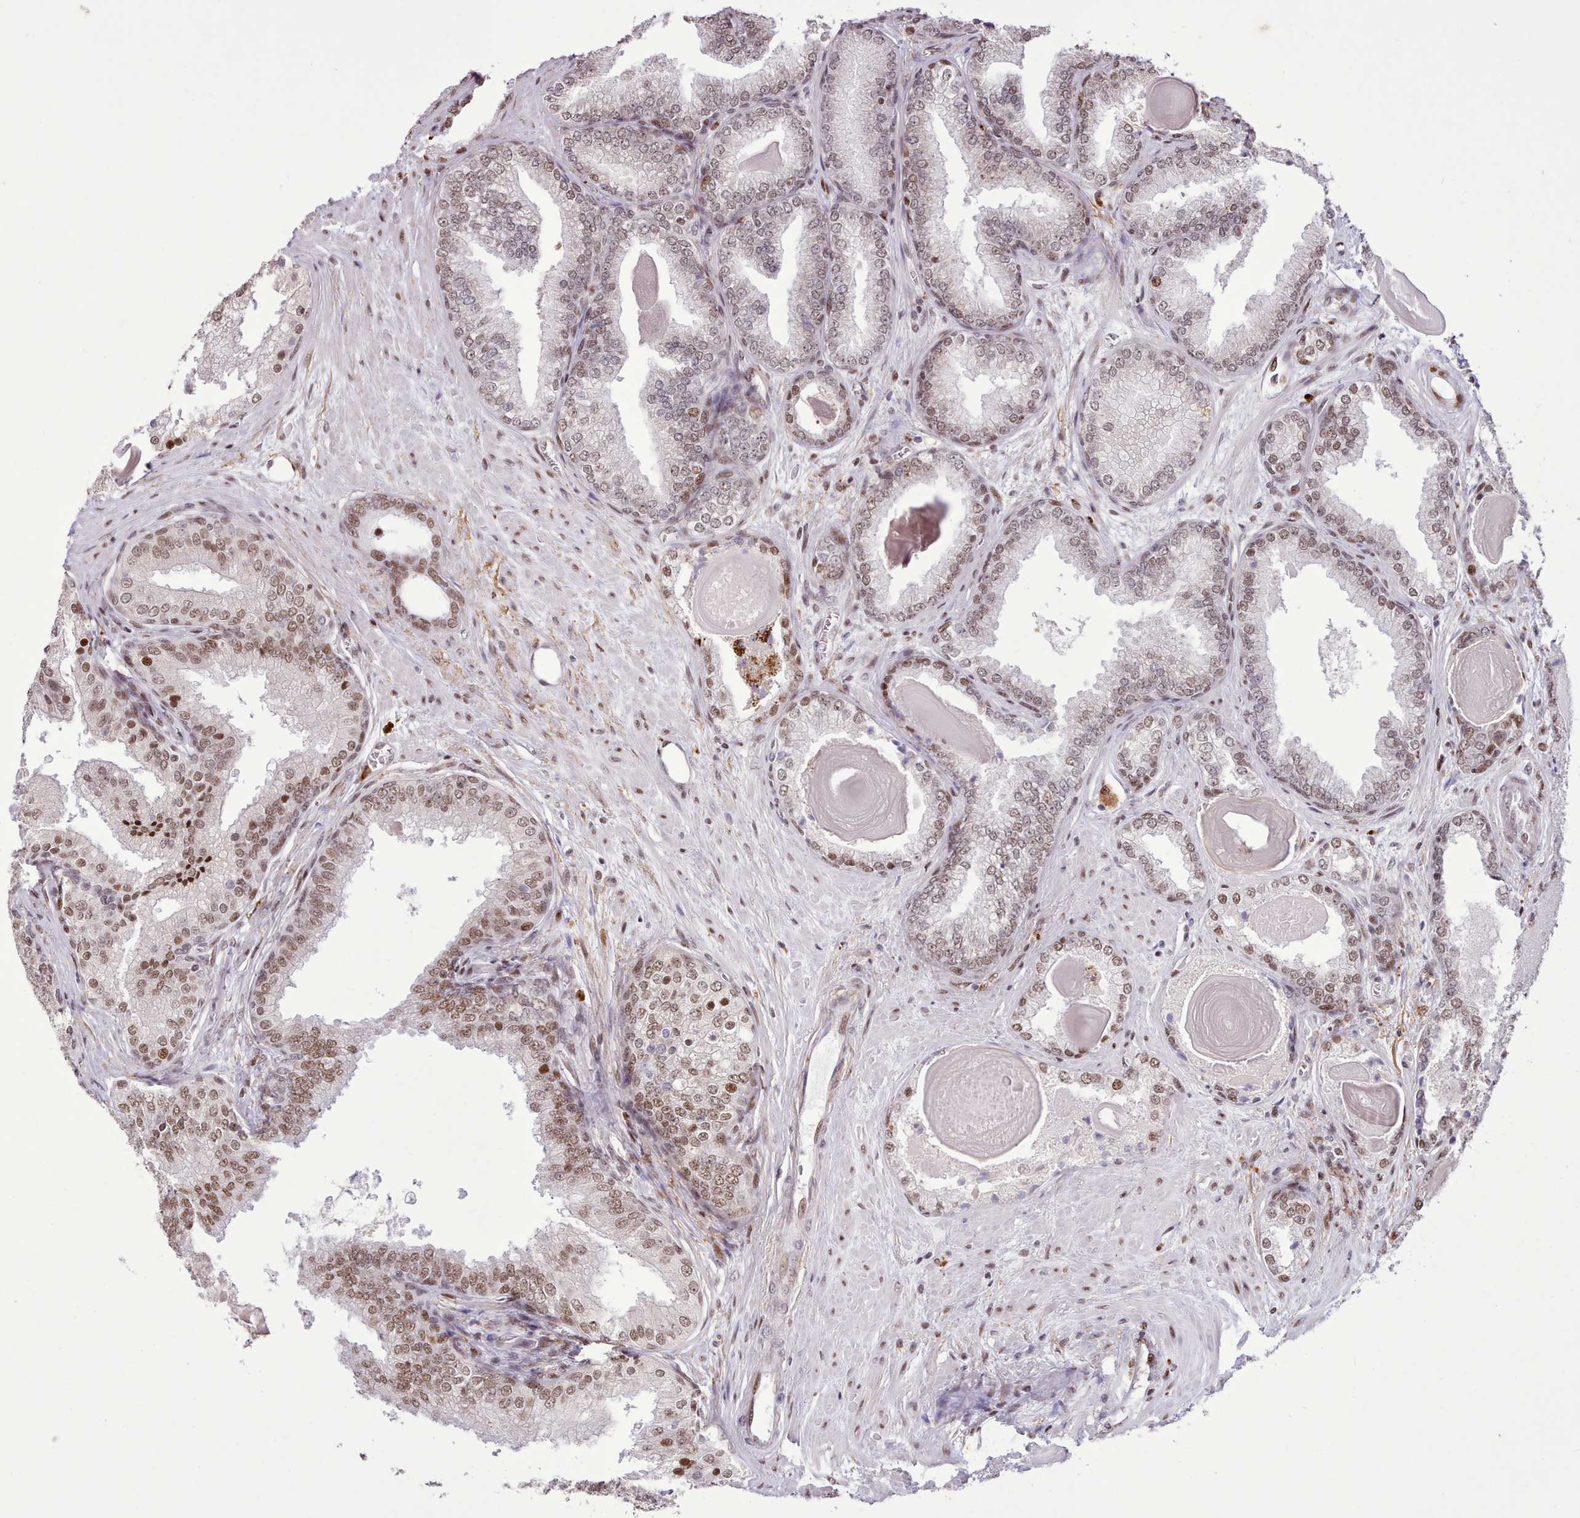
{"staining": {"intensity": "moderate", "quantity": ">75%", "location": "nuclear"}, "tissue": "prostate cancer", "cell_type": "Tumor cells", "image_type": "cancer", "snomed": [{"axis": "morphology", "description": "Adenocarcinoma, High grade"}, {"axis": "topography", "description": "Prostate"}], "caption": "Moderate nuclear staining is seen in about >75% of tumor cells in adenocarcinoma (high-grade) (prostate). The protein of interest is shown in brown color, while the nuclei are stained blue.", "gene": "TAF15", "patient": {"sex": "male", "age": 63}}